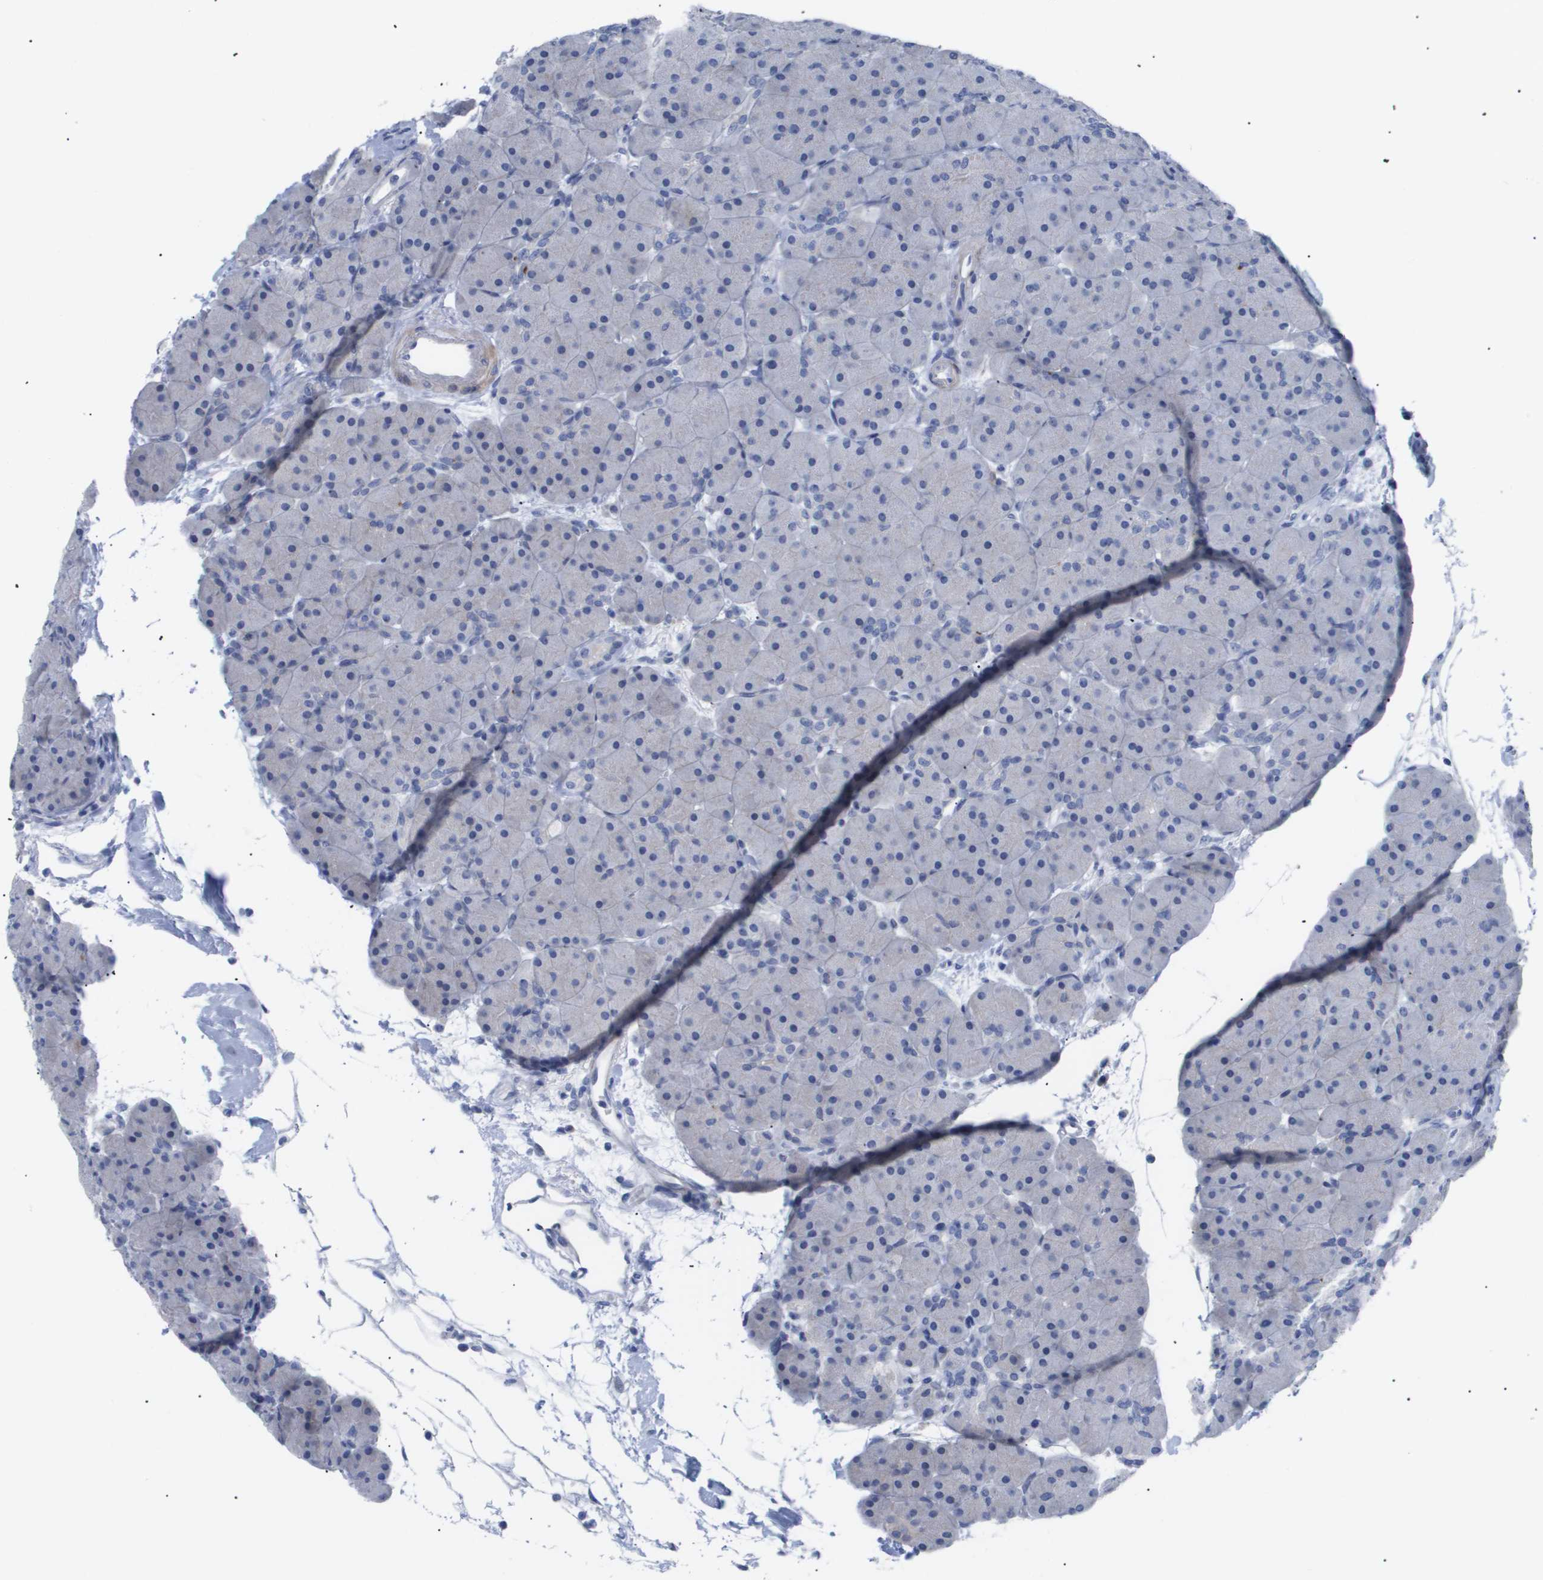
{"staining": {"intensity": "negative", "quantity": "none", "location": "none"}, "tissue": "pancreas", "cell_type": "Exocrine glandular cells", "image_type": "normal", "snomed": [{"axis": "morphology", "description": "Normal tissue, NOS"}, {"axis": "topography", "description": "Pancreas"}], "caption": "The micrograph displays no significant expression in exocrine glandular cells of pancreas. (IHC, brightfield microscopy, high magnification).", "gene": "CAV3", "patient": {"sex": "male", "age": 66}}